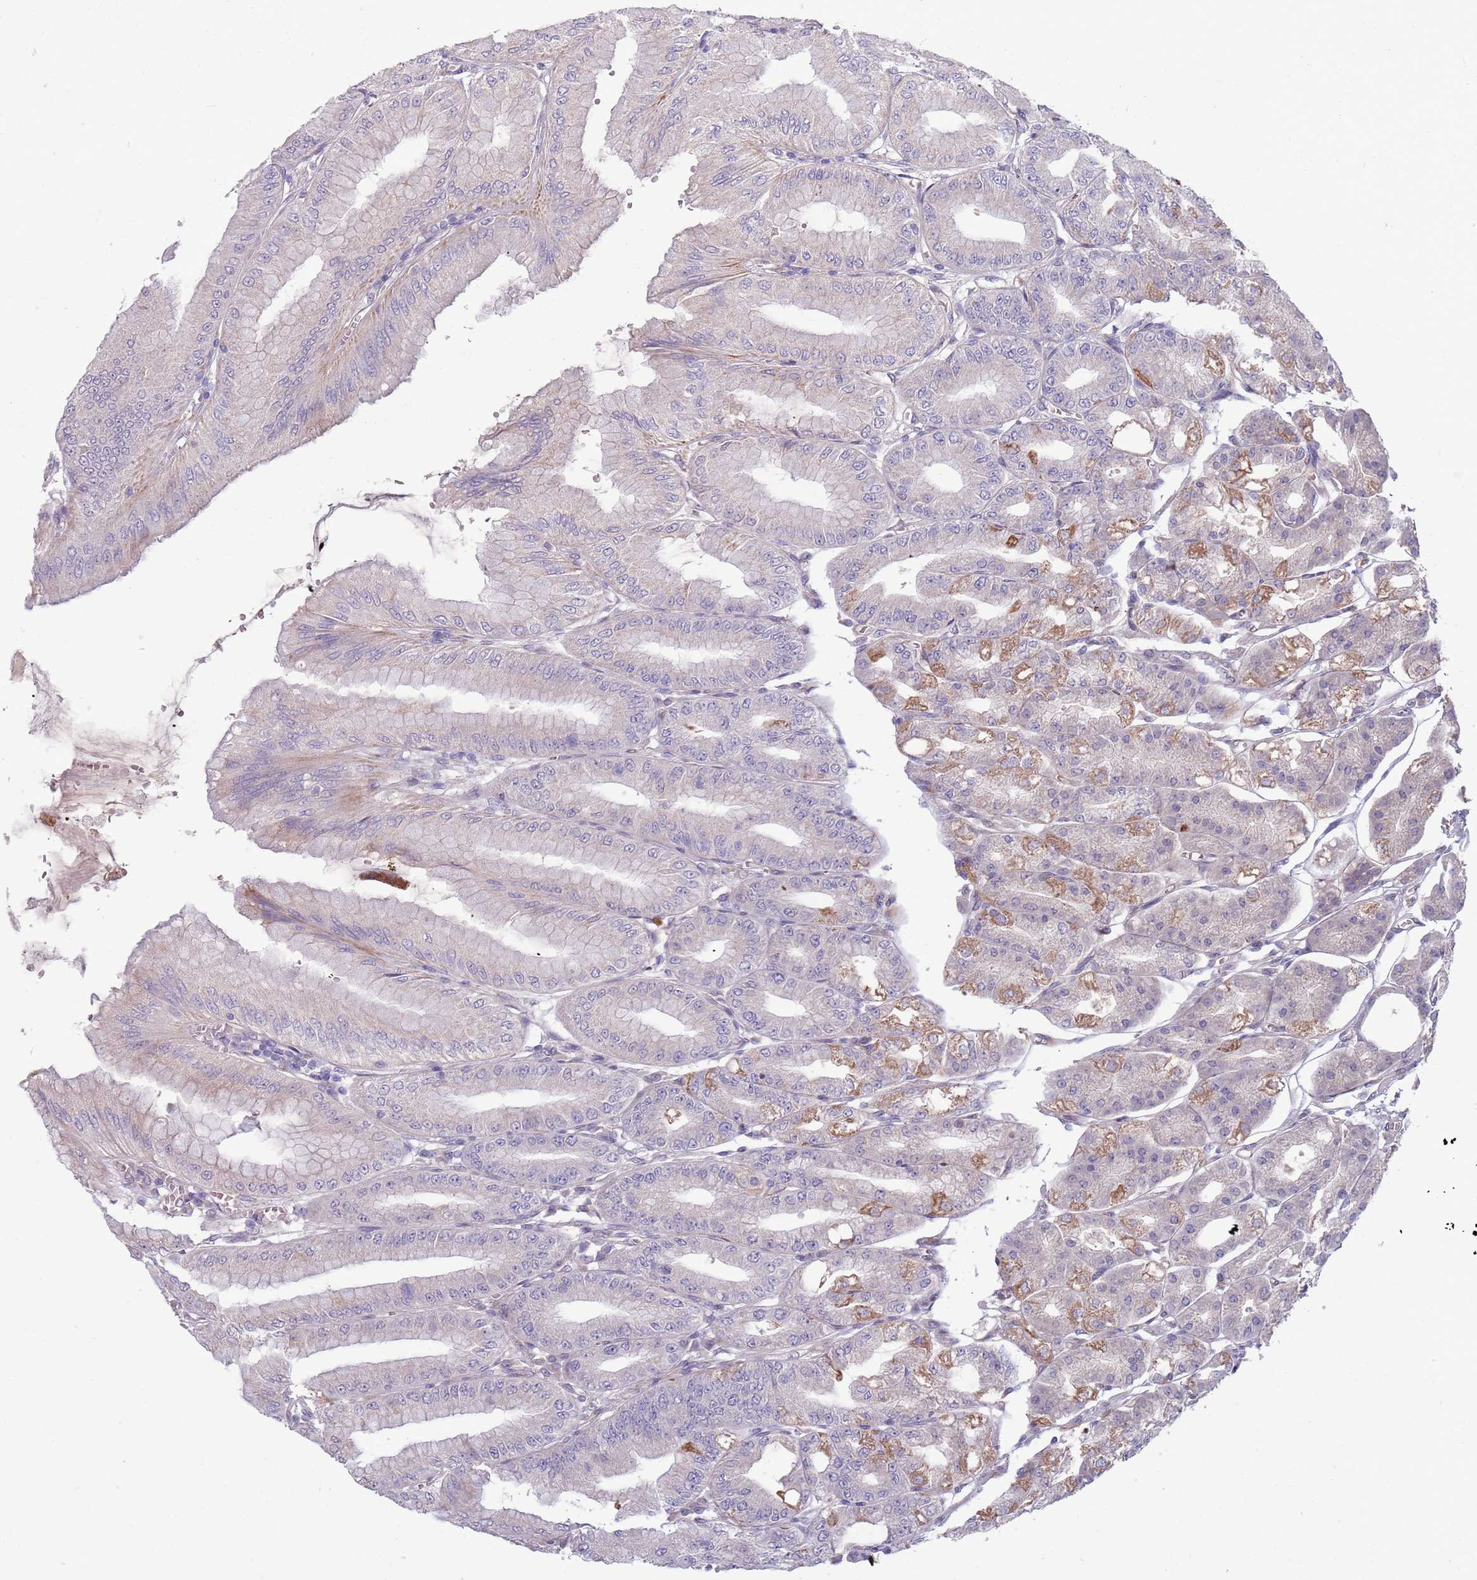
{"staining": {"intensity": "strong", "quantity": "<25%", "location": "cytoplasmic/membranous"}, "tissue": "stomach", "cell_type": "Glandular cells", "image_type": "normal", "snomed": [{"axis": "morphology", "description": "Normal tissue, NOS"}, {"axis": "topography", "description": "Stomach, lower"}], "caption": "Protein staining by immunohistochemistry (IHC) shows strong cytoplasmic/membranous positivity in approximately <25% of glandular cells in unremarkable stomach. (brown staining indicates protein expression, while blue staining denotes nuclei).", "gene": "TYW1B", "patient": {"sex": "male", "age": 71}}